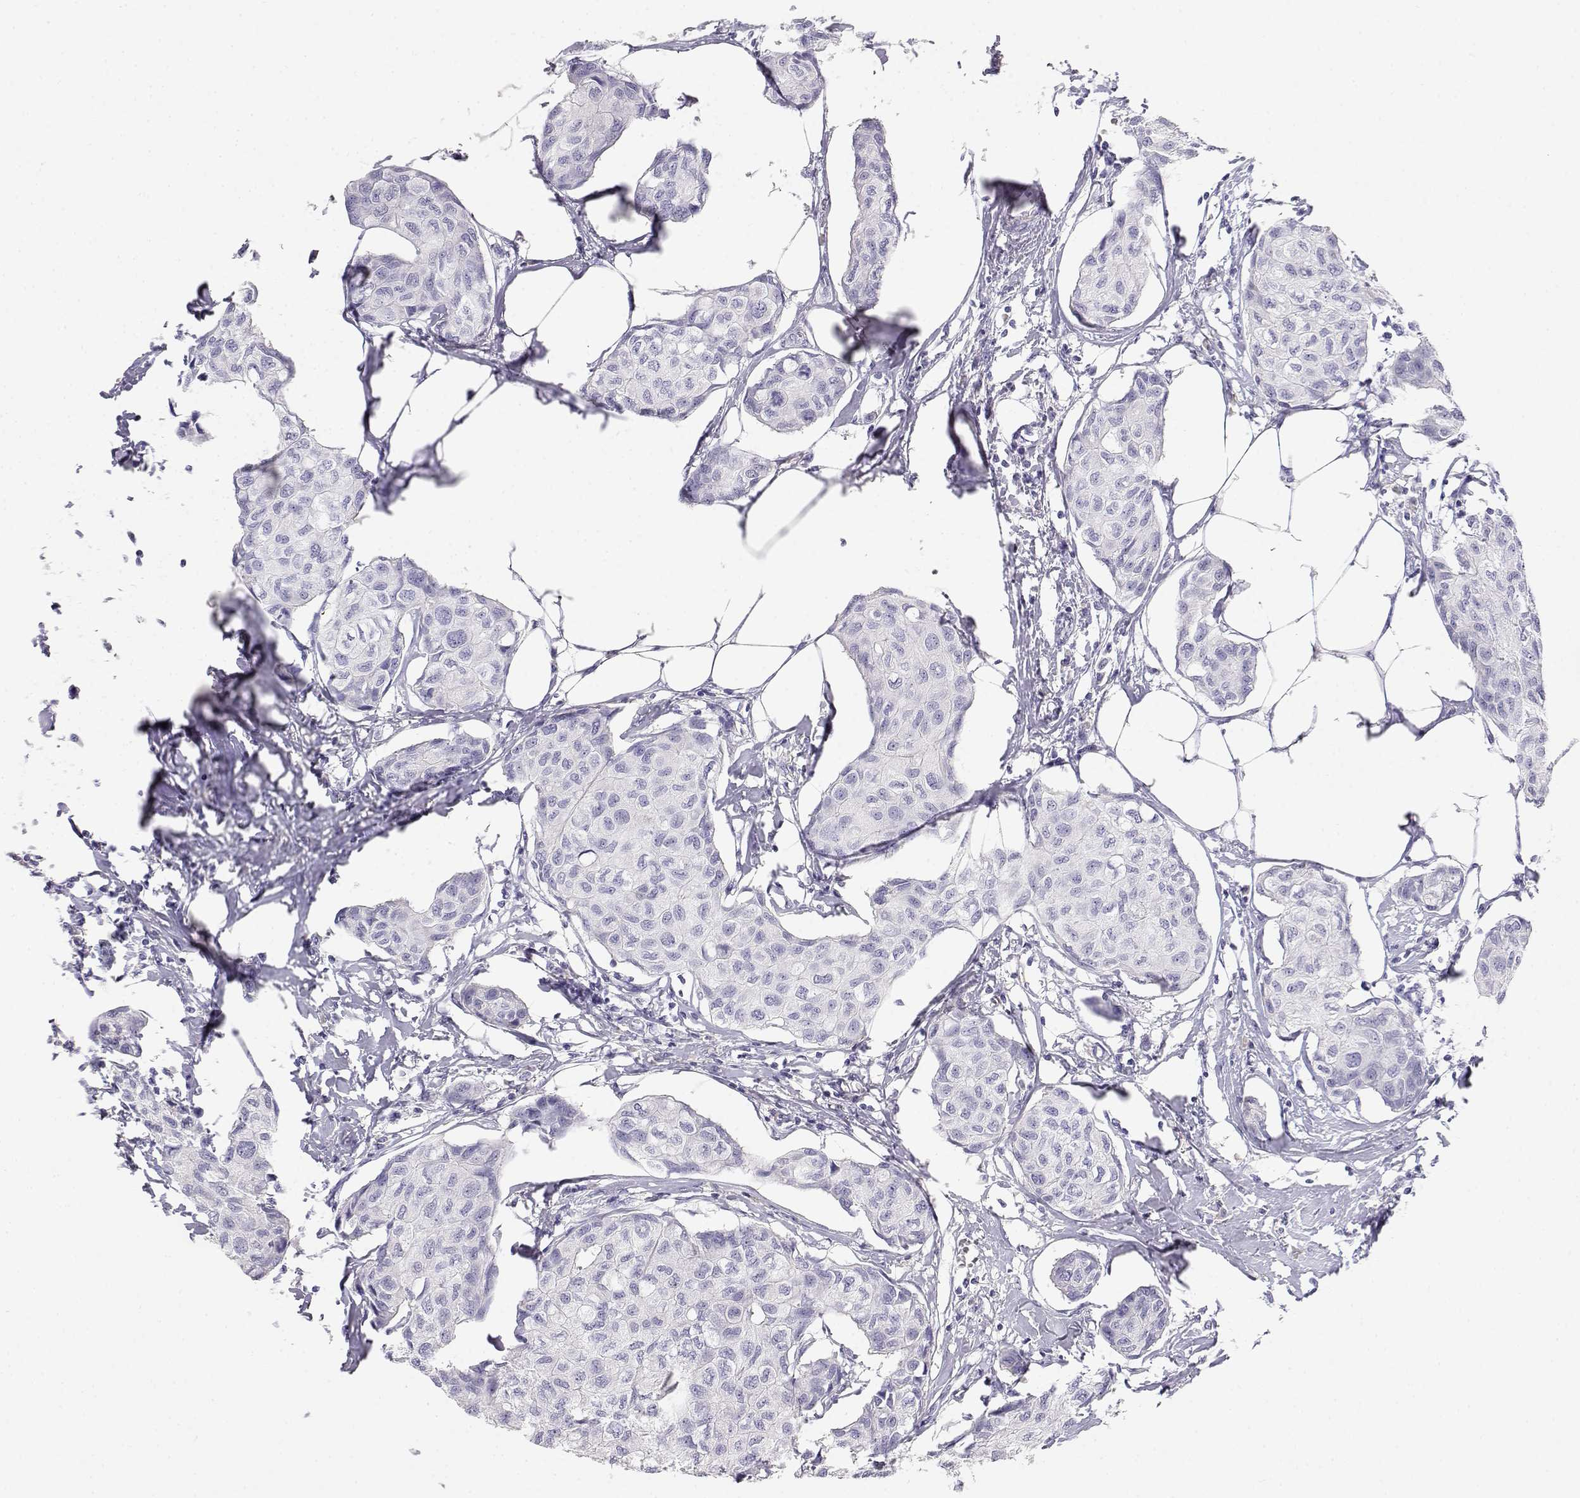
{"staining": {"intensity": "negative", "quantity": "none", "location": "none"}, "tissue": "breast cancer", "cell_type": "Tumor cells", "image_type": "cancer", "snomed": [{"axis": "morphology", "description": "Duct carcinoma"}, {"axis": "topography", "description": "Breast"}], "caption": "The IHC photomicrograph has no significant expression in tumor cells of breast cancer tissue.", "gene": "GPR174", "patient": {"sex": "female", "age": 80}}